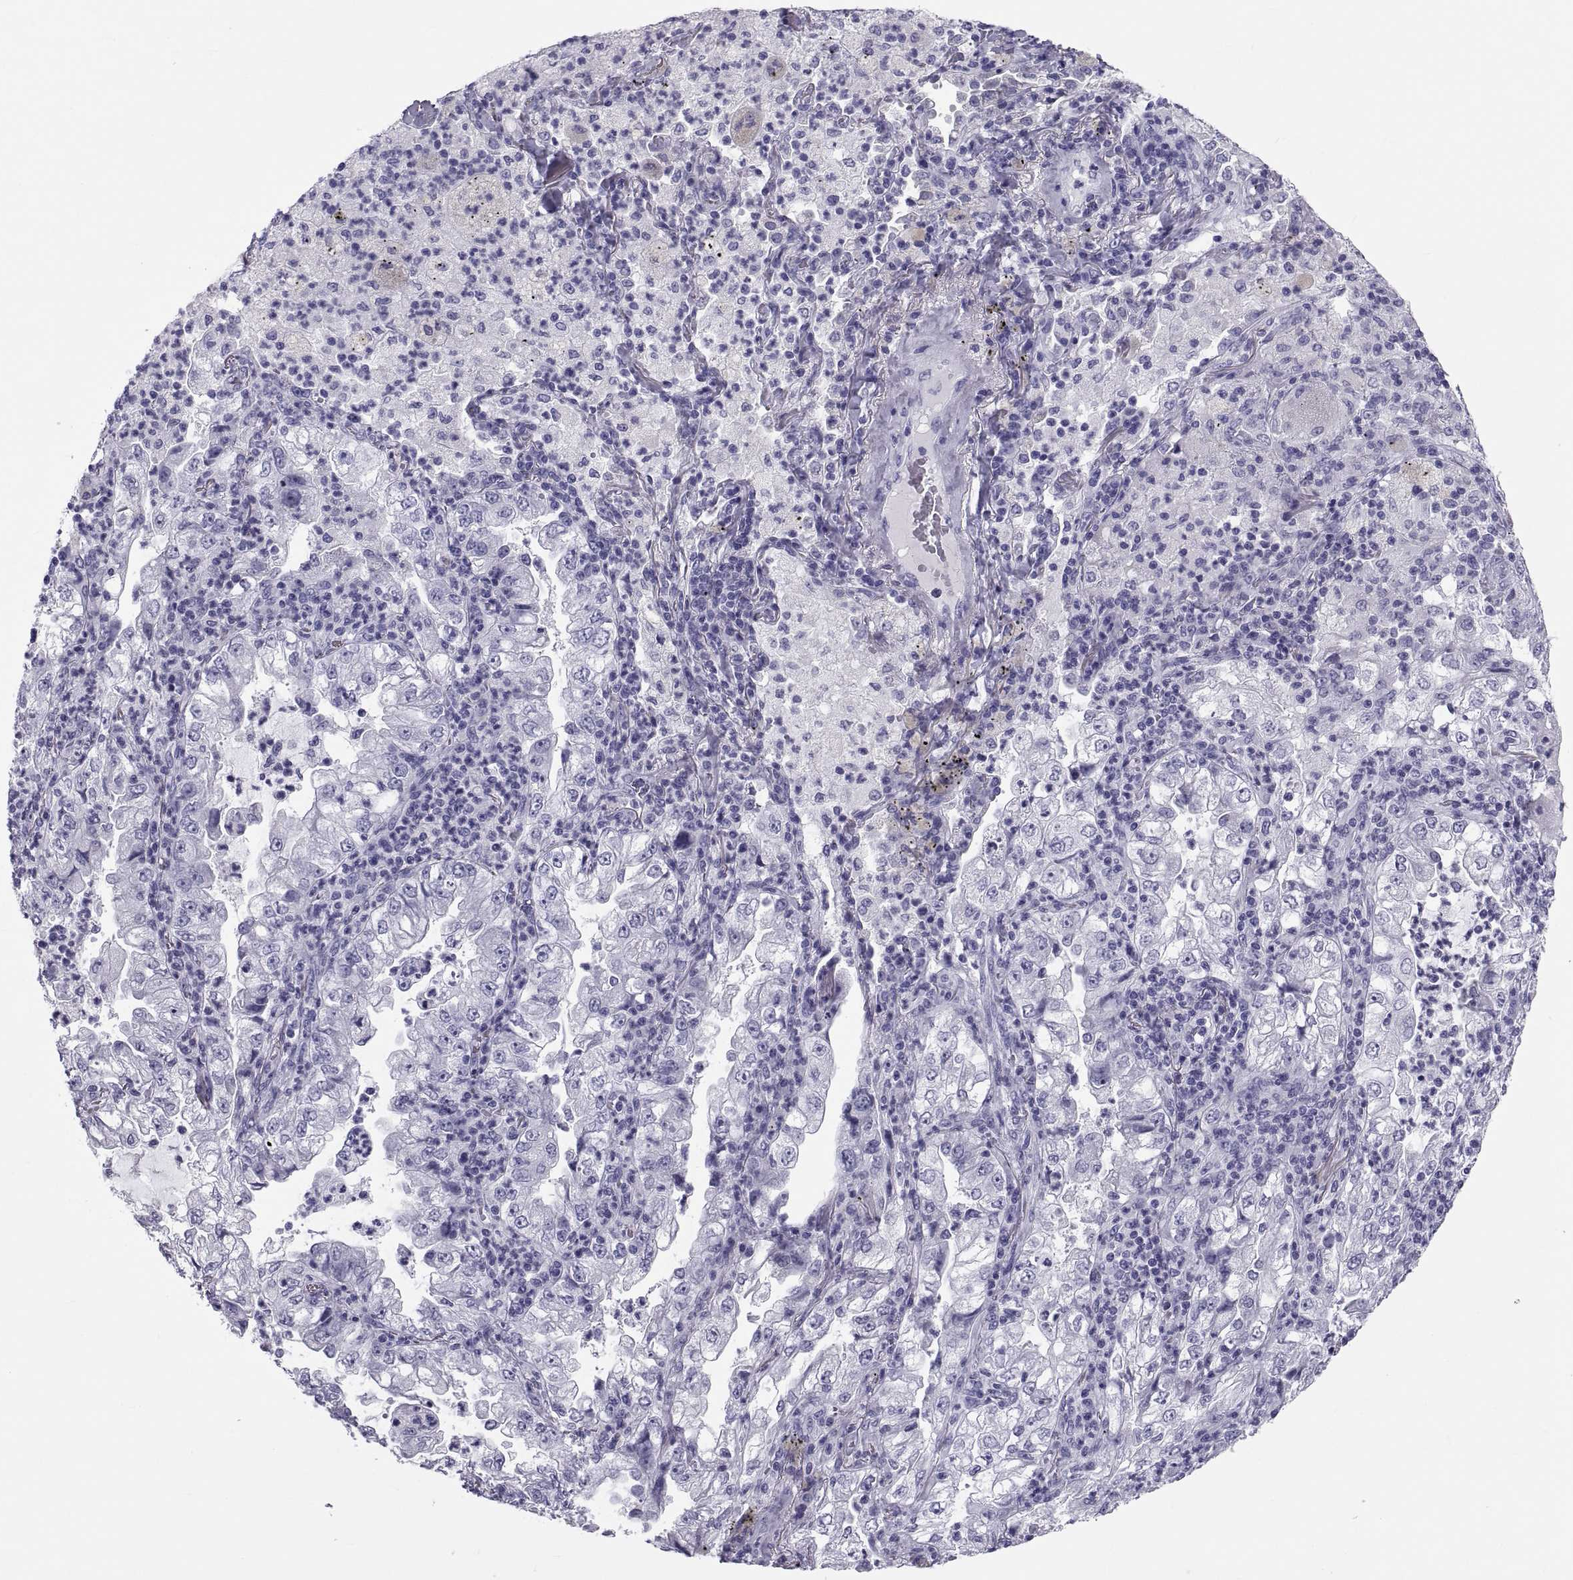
{"staining": {"intensity": "negative", "quantity": "none", "location": "none"}, "tissue": "lung cancer", "cell_type": "Tumor cells", "image_type": "cancer", "snomed": [{"axis": "morphology", "description": "Adenocarcinoma, NOS"}, {"axis": "topography", "description": "Lung"}], "caption": "DAB (3,3'-diaminobenzidine) immunohistochemical staining of human lung cancer (adenocarcinoma) demonstrates no significant positivity in tumor cells.", "gene": "DEFB129", "patient": {"sex": "female", "age": 73}}